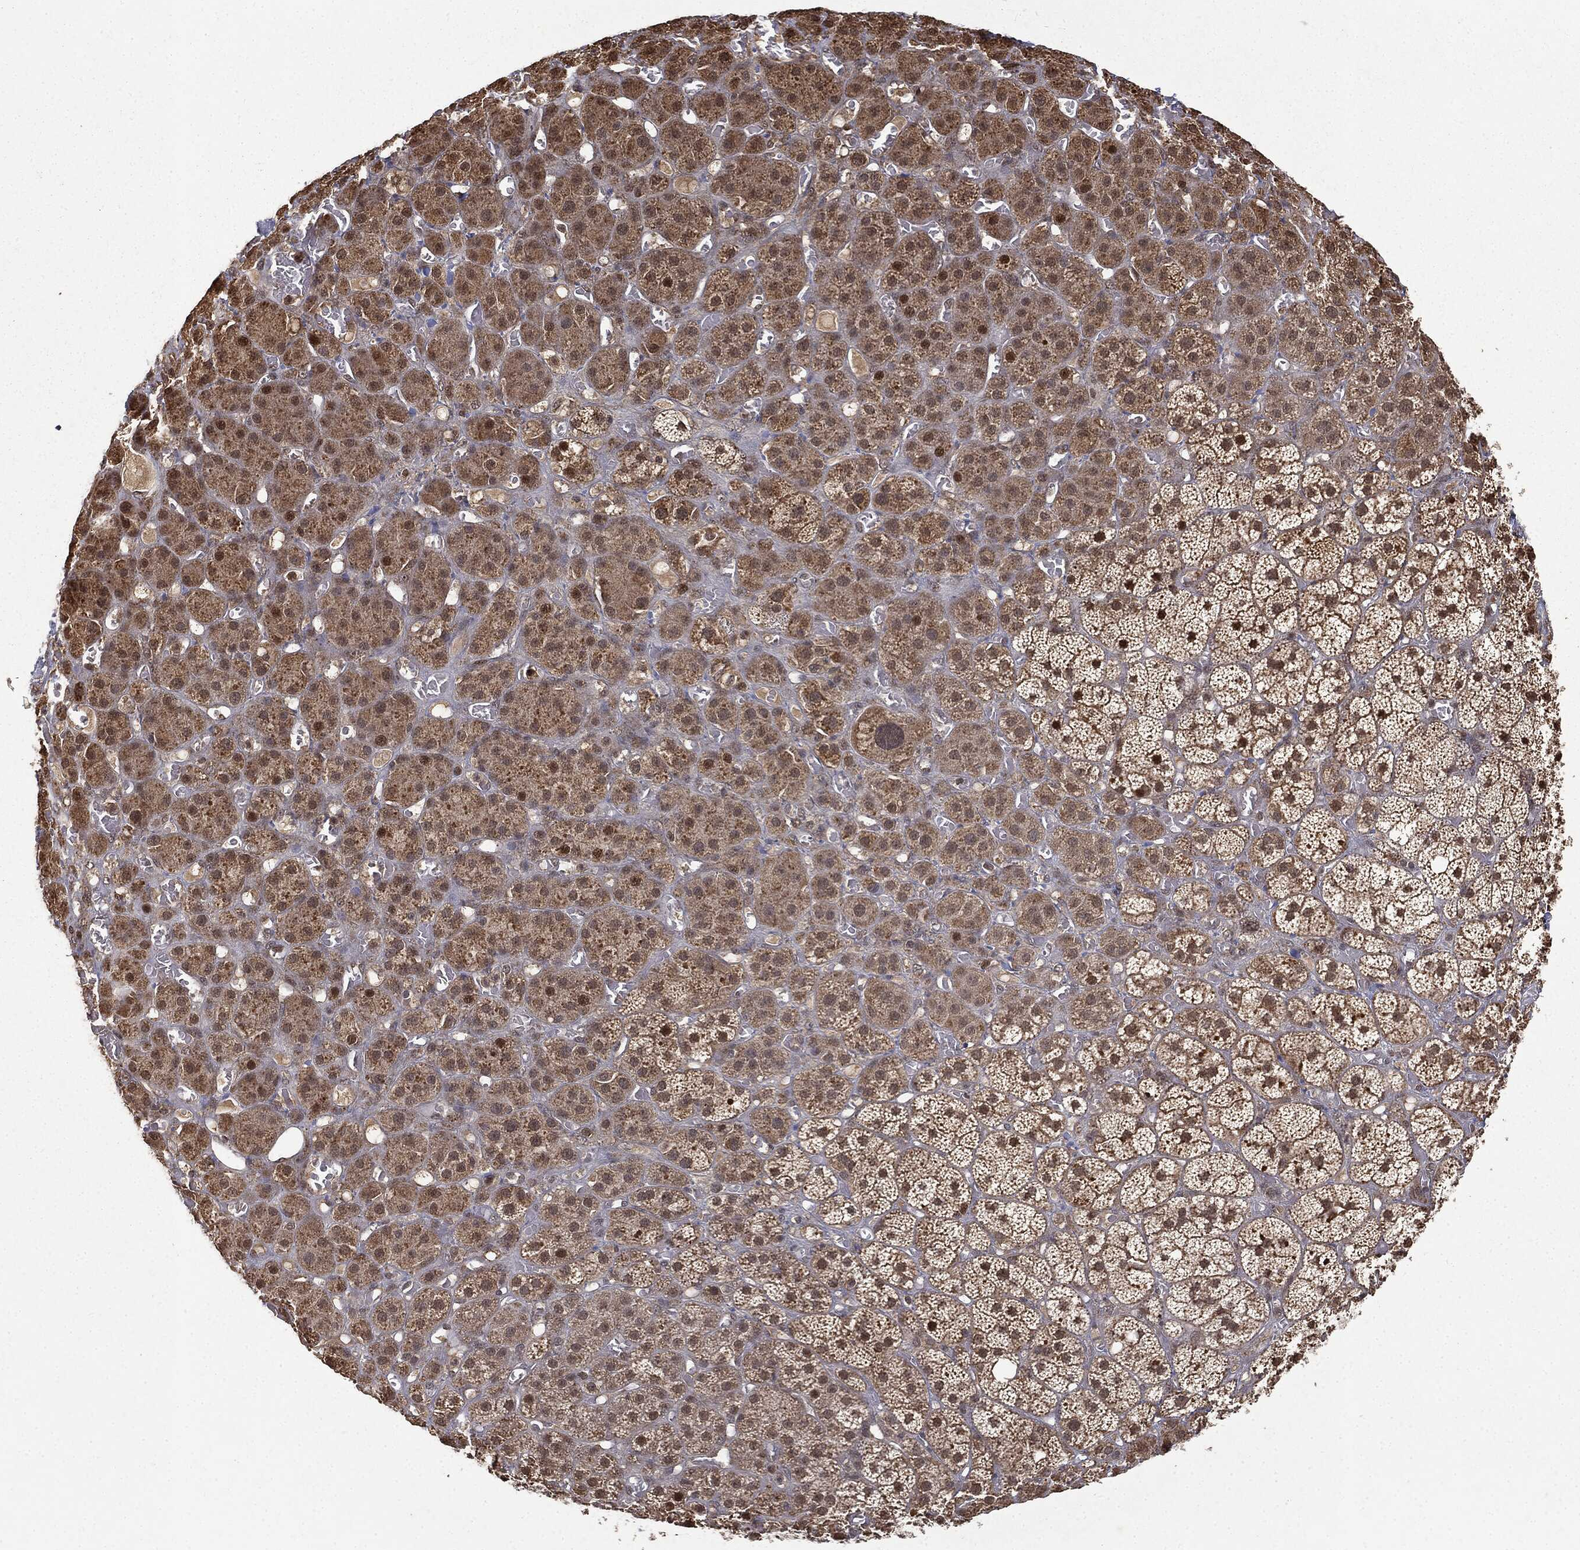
{"staining": {"intensity": "moderate", "quantity": ">75%", "location": "cytoplasmic/membranous,nuclear"}, "tissue": "adrenal gland", "cell_type": "Glandular cells", "image_type": "normal", "snomed": [{"axis": "morphology", "description": "Normal tissue, NOS"}, {"axis": "topography", "description": "Adrenal gland"}], "caption": "Unremarkable adrenal gland reveals moderate cytoplasmic/membranous,nuclear expression in about >75% of glandular cells, visualized by immunohistochemistry.", "gene": "ZNHIT6", "patient": {"sex": "male", "age": 70}}